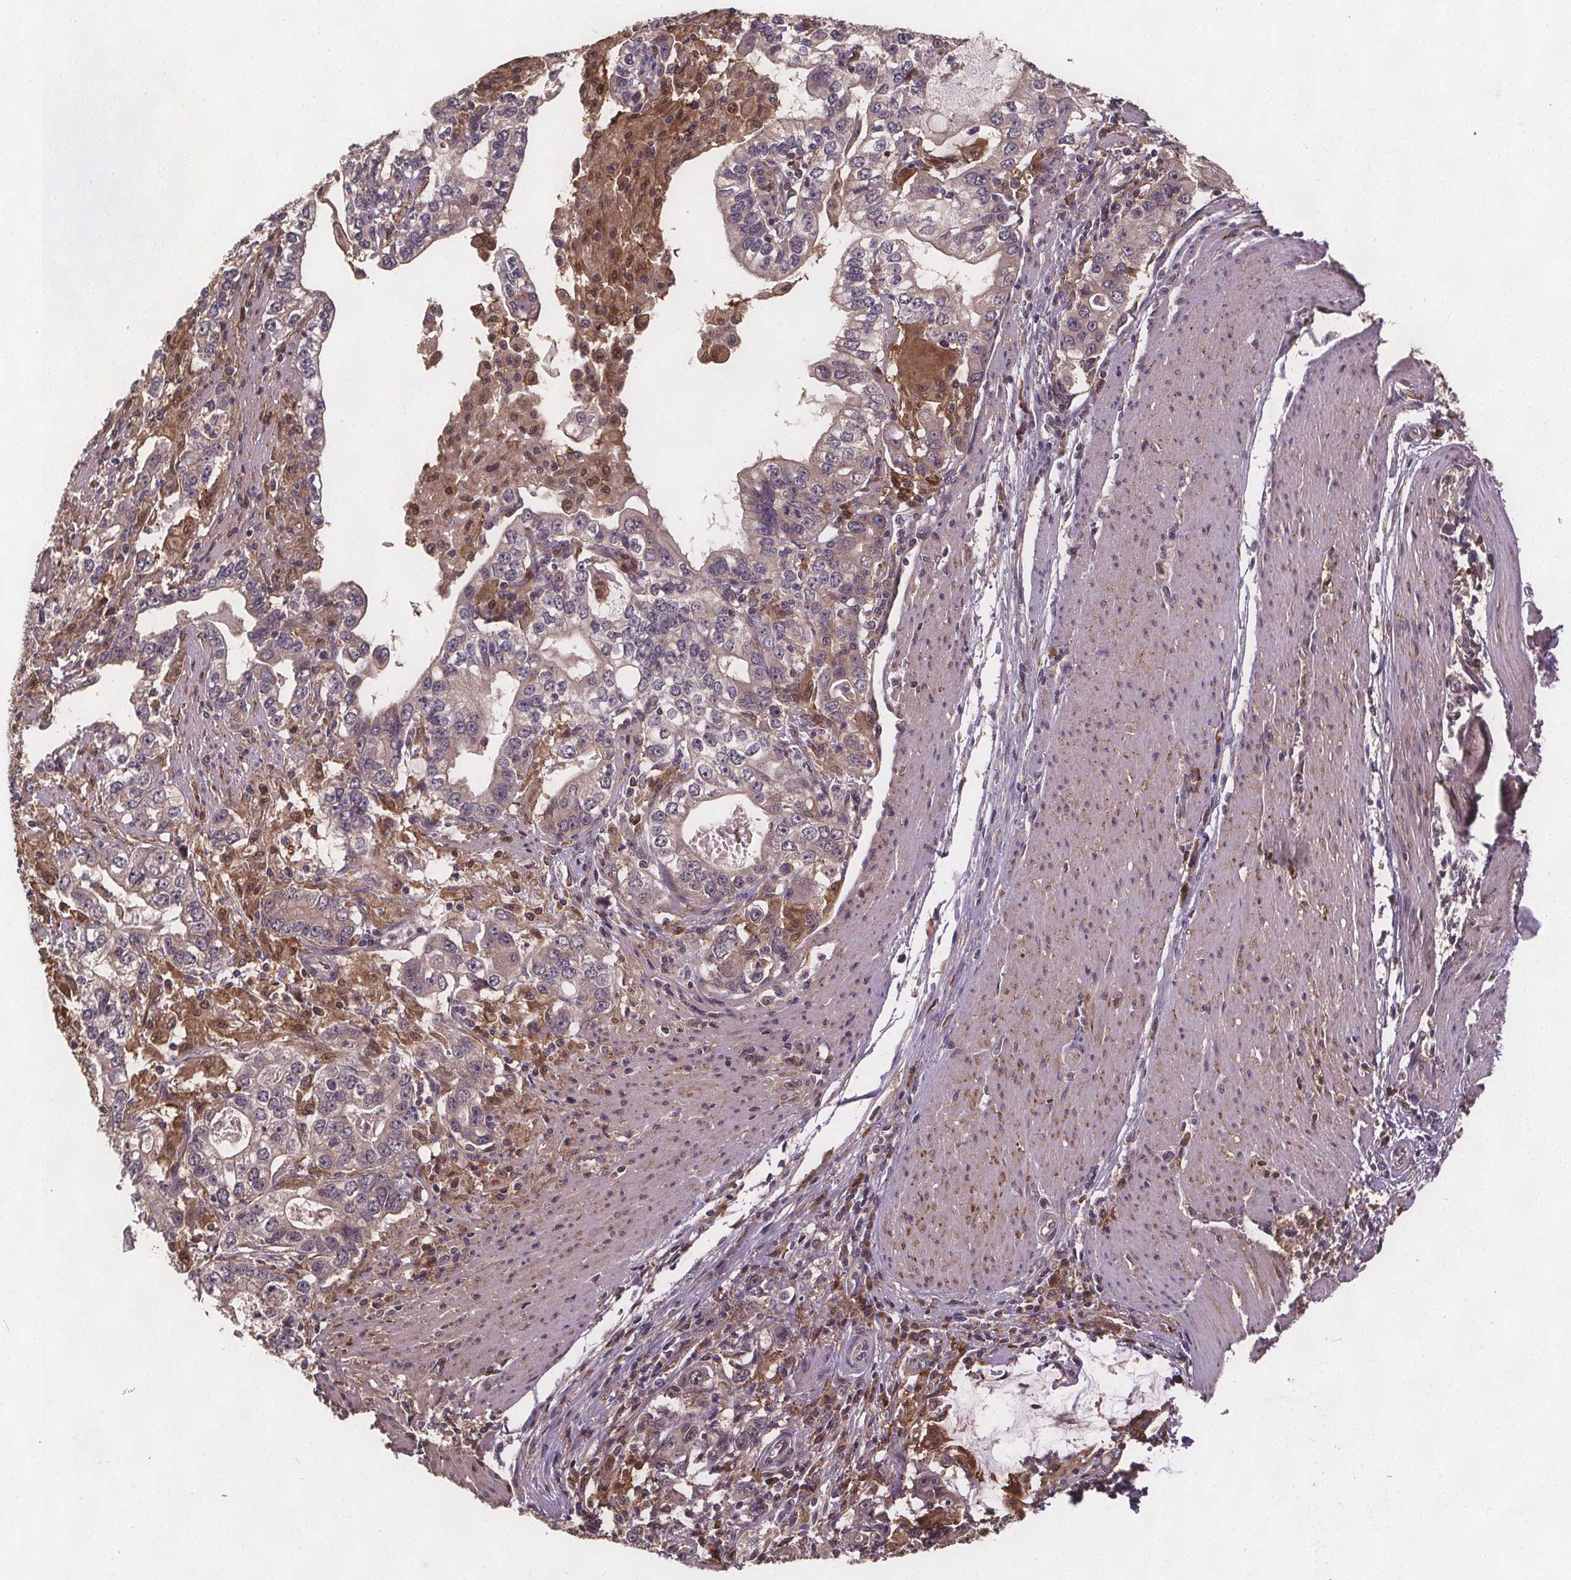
{"staining": {"intensity": "negative", "quantity": "none", "location": "none"}, "tissue": "stomach cancer", "cell_type": "Tumor cells", "image_type": "cancer", "snomed": [{"axis": "morphology", "description": "Adenocarcinoma, NOS"}, {"axis": "topography", "description": "Stomach, lower"}], "caption": "IHC micrograph of neoplastic tissue: human adenocarcinoma (stomach) stained with DAB (3,3'-diaminobenzidine) shows no significant protein staining in tumor cells. The staining was performed using DAB to visualize the protein expression in brown, while the nuclei were stained in blue with hematoxylin (Magnification: 20x).", "gene": "USP9X", "patient": {"sex": "female", "age": 72}}